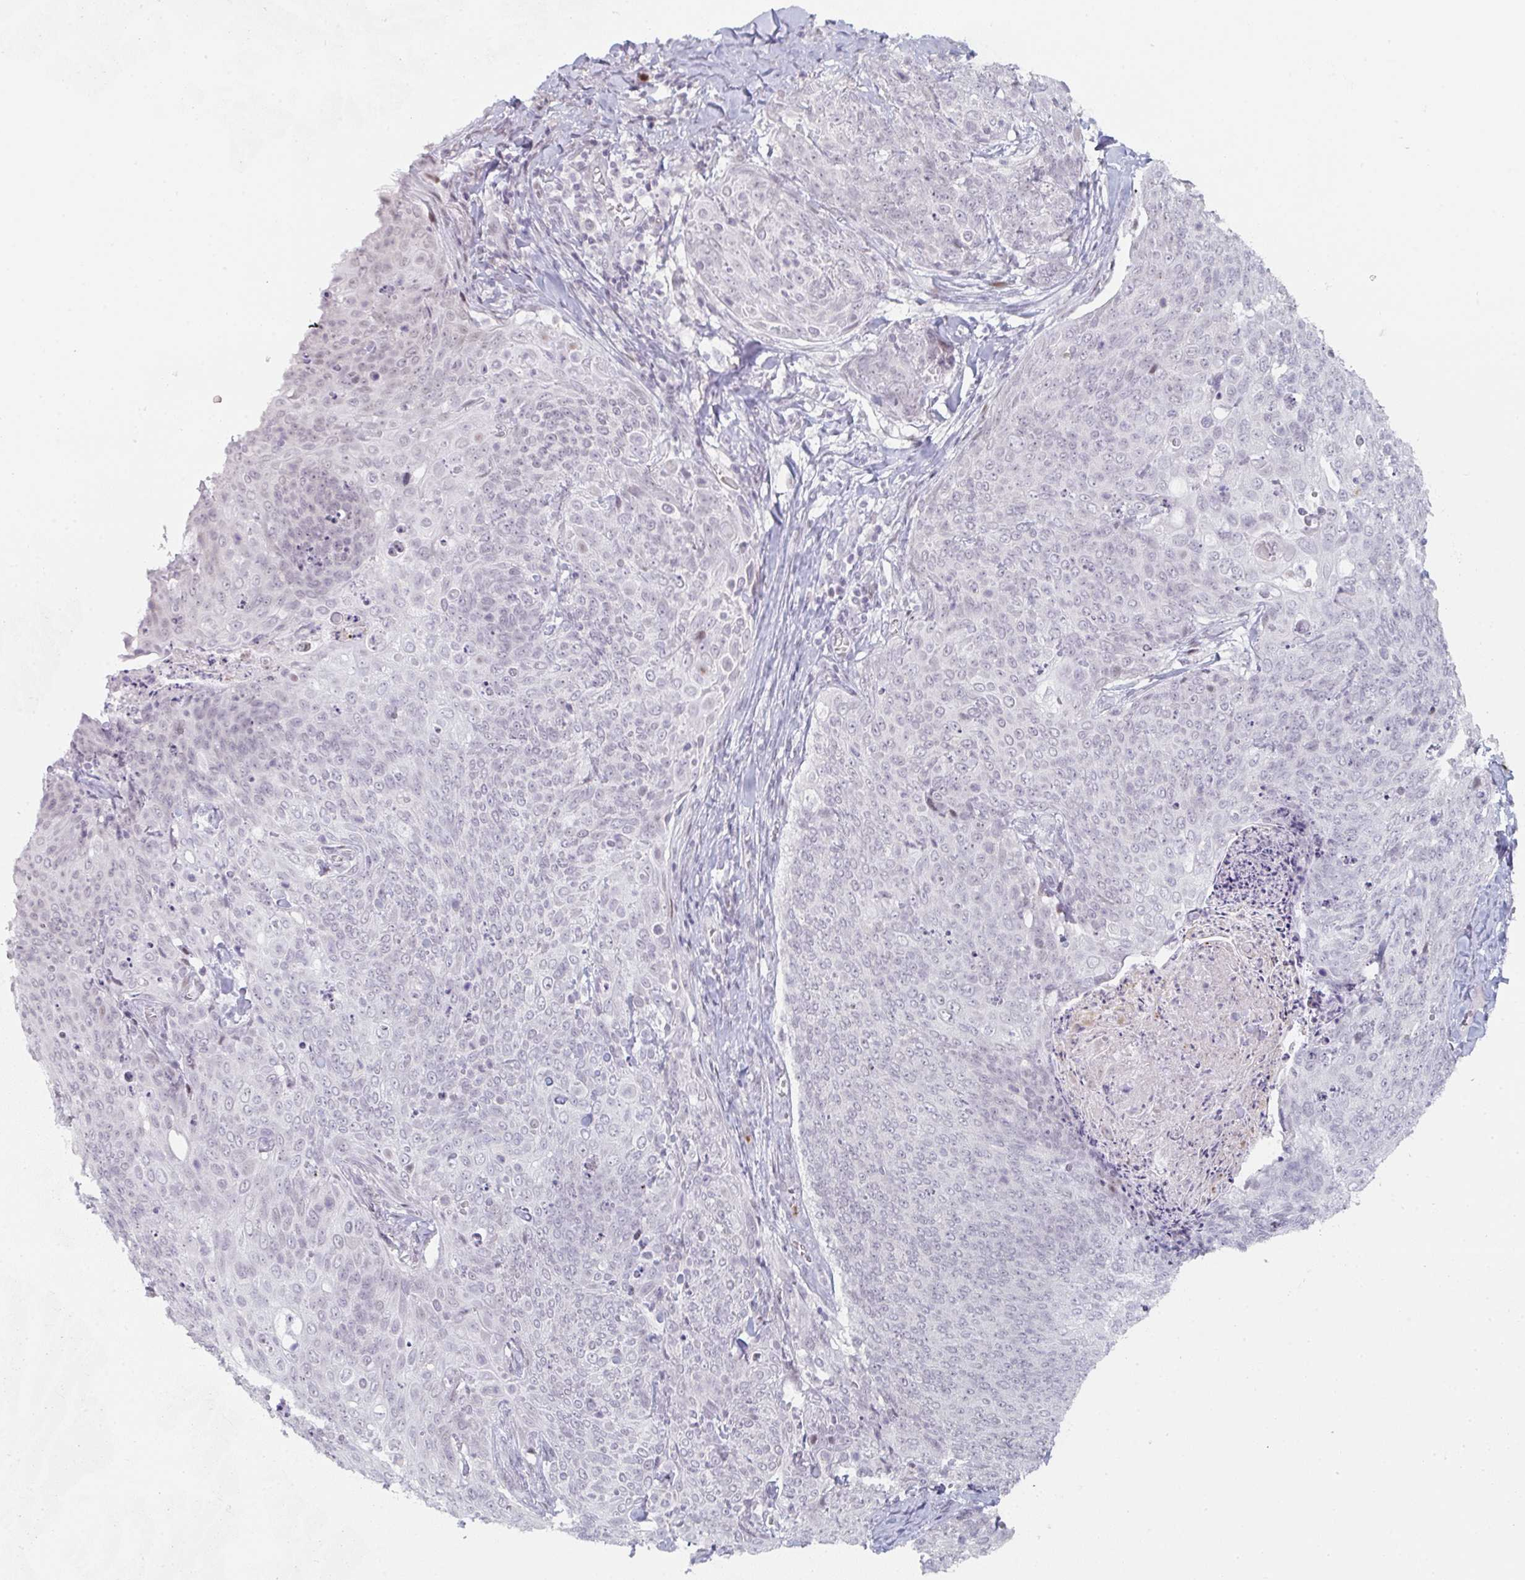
{"staining": {"intensity": "negative", "quantity": "none", "location": "none"}, "tissue": "skin cancer", "cell_type": "Tumor cells", "image_type": "cancer", "snomed": [{"axis": "morphology", "description": "Squamous cell carcinoma, NOS"}, {"axis": "topography", "description": "Skin"}, {"axis": "topography", "description": "Vulva"}], "caption": "An IHC photomicrograph of skin cancer is shown. There is no staining in tumor cells of skin cancer. The staining is performed using DAB brown chromogen with nuclei counter-stained in using hematoxylin.", "gene": "LIN54", "patient": {"sex": "female", "age": 85}}